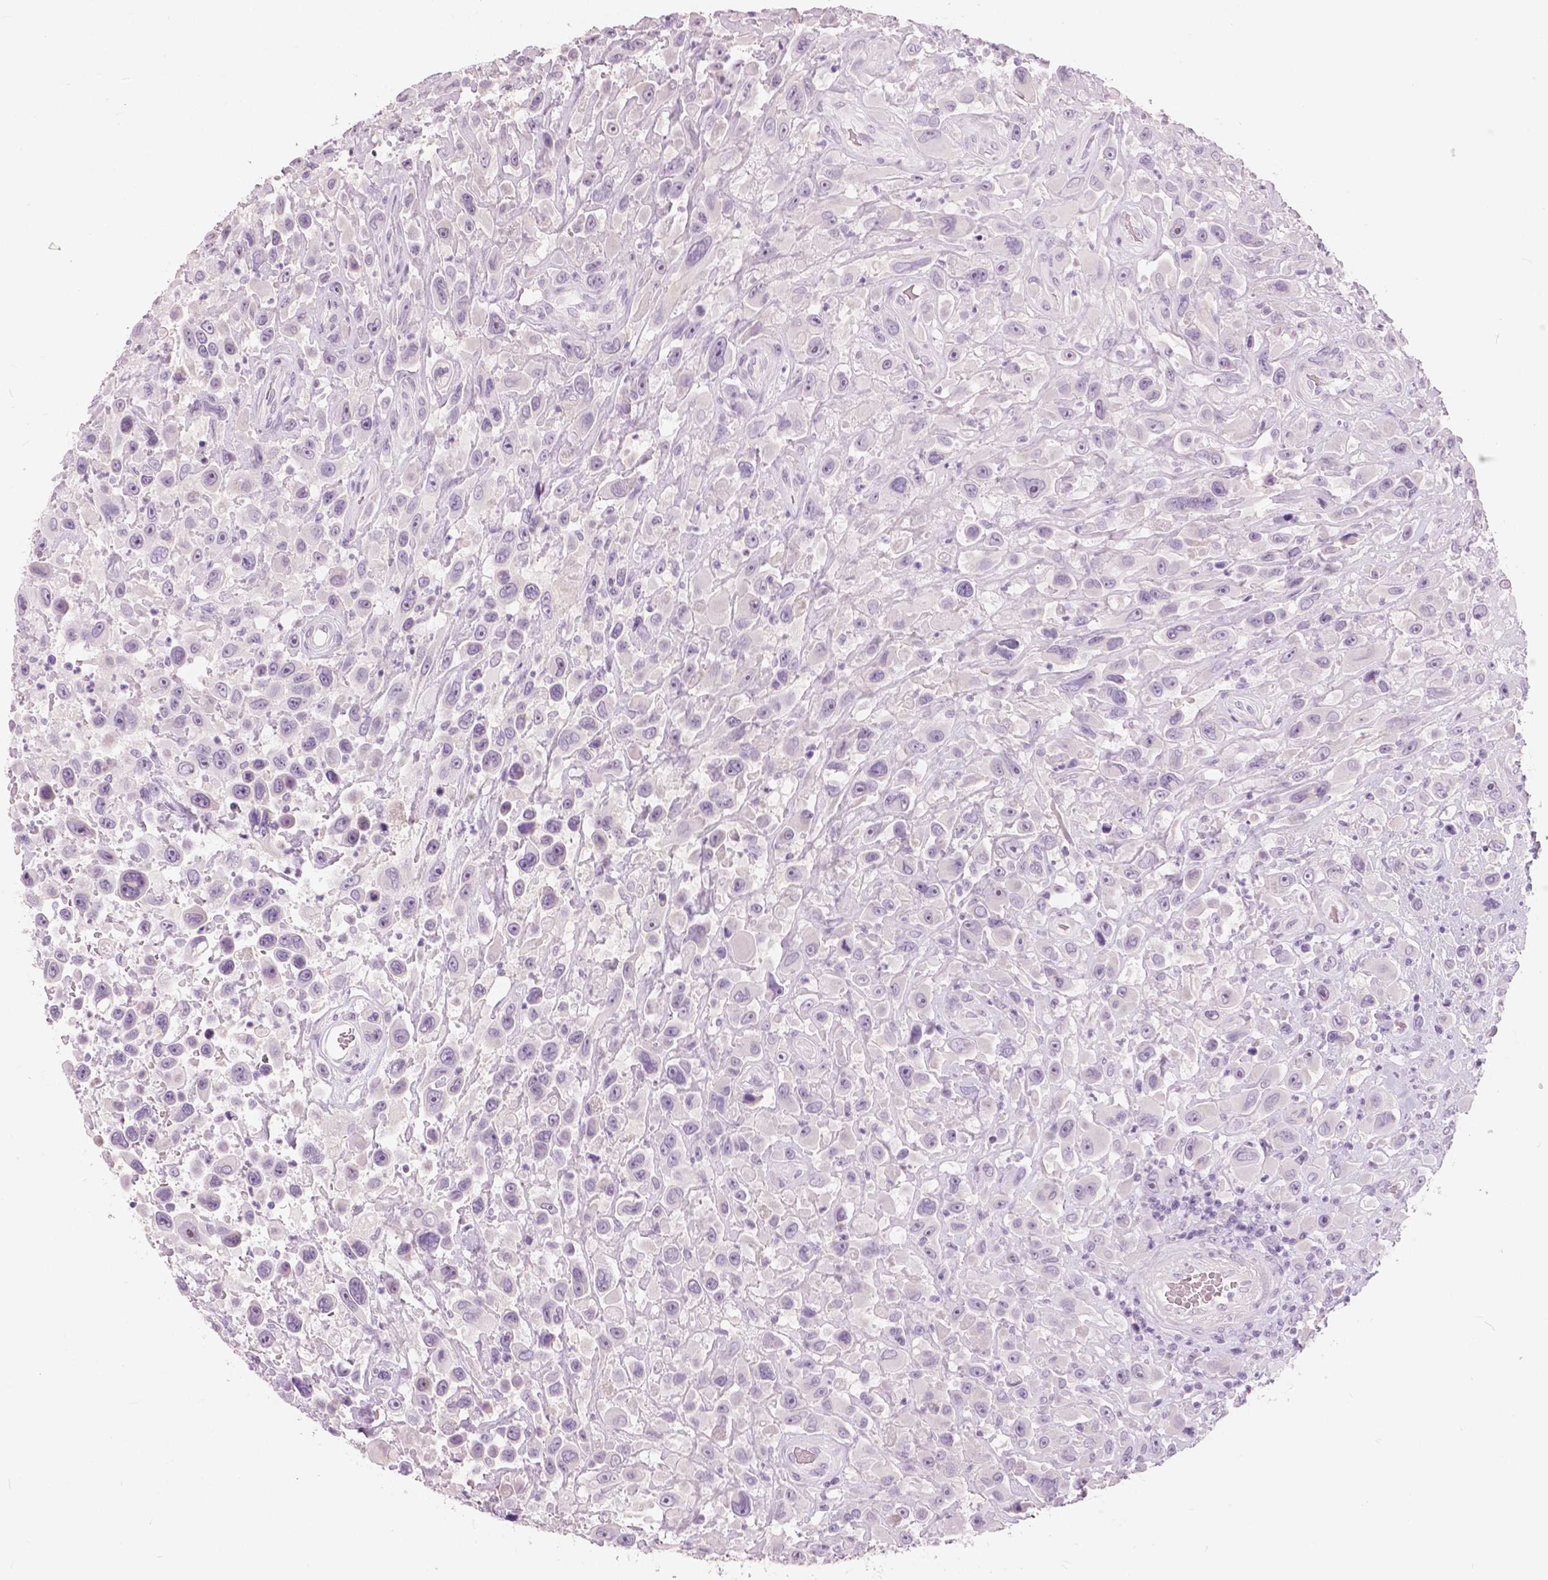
{"staining": {"intensity": "negative", "quantity": "none", "location": "none"}, "tissue": "urothelial cancer", "cell_type": "Tumor cells", "image_type": "cancer", "snomed": [{"axis": "morphology", "description": "Urothelial carcinoma, High grade"}, {"axis": "topography", "description": "Urinary bladder"}], "caption": "An IHC histopathology image of urothelial cancer is shown. There is no staining in tumor cells of urothelial cancer.", "gene": "A4GNT", "patient": {"sex": "male", "age": 53}}